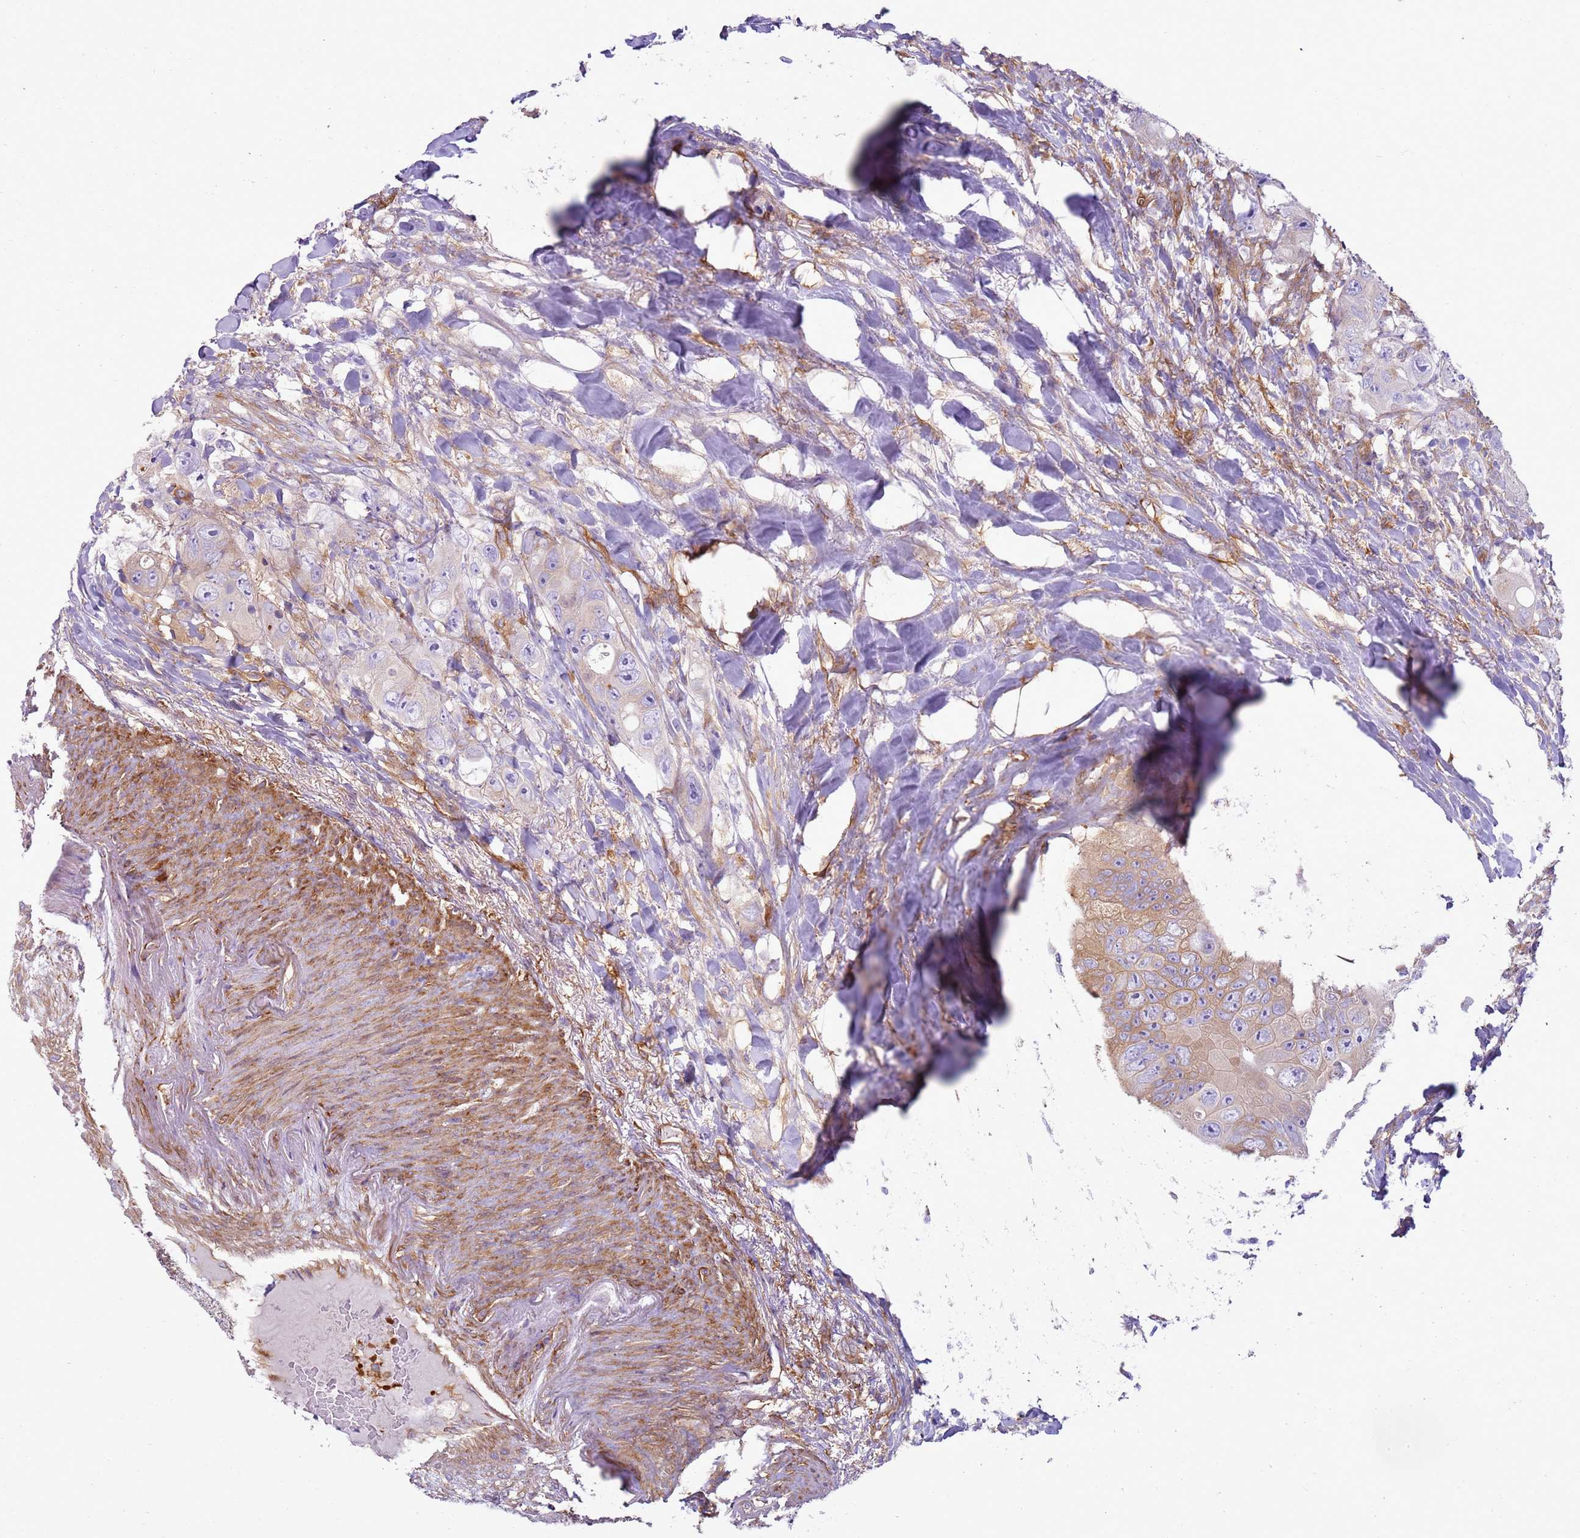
{"staining": {"intensity": "weak", "quantity": "25%-75%", "location": "cytoplasmic/membranous"}, "tissue": "colorectal cancer", "cell_type": "Tumor cells", "image_type": "cancer", "snomed": [{"axis": "morphology", "description": "Adenocarcinoma, NOS"}, {"axis": "topography", "description": "Colon"}], "caption": "There is low levels of weak cytoplasmic/membranous staining in tumor cells of colorectal adenocarcinoma, as demonstrated by immunohistochemical staining (brown color).", "gene": "SNX21", "patient": {"sex": "female", "age": 46}}